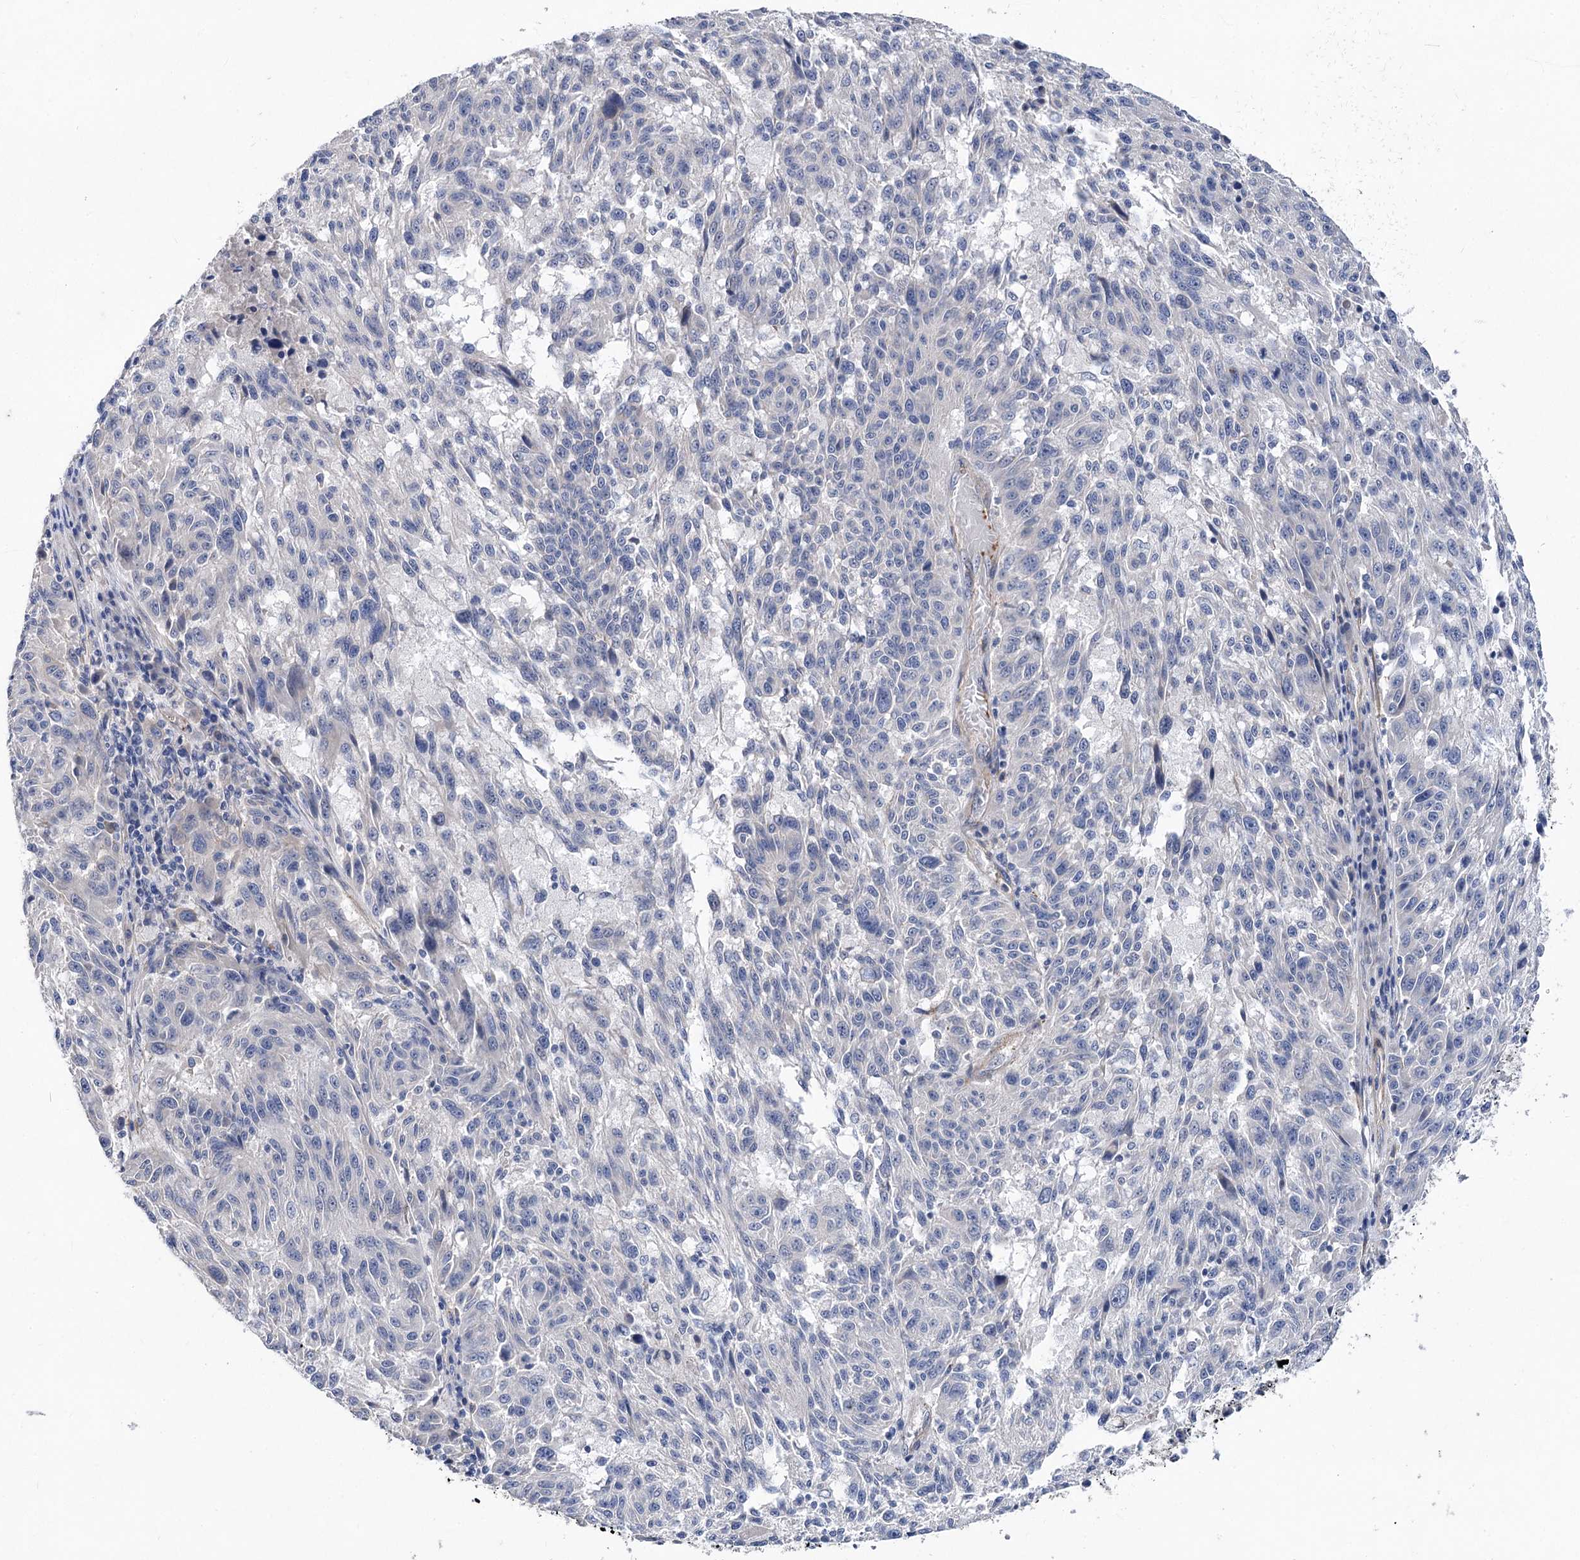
{"staining": {"intensity": "negative", "quantity": "none", "location": "none"}, "tissue": "melanoma", "cell_type": "Tumor cells", "image_type": "cancer", "snomed": [{"axis": "morphology", "description": "Malignant melanoma, NOS"}, {"axis": "topography", "description": "Skin"}], "caption": "The image displays no staining of tumor cells in malignant melanoma. Brightfield microscopy of immunohistochemistry (IHC) stained with DAB (brown) and hematoxylin (blue), captured at high magnification.", "gene": "RDH16", "patient": {"sex": "male", "age": 53}}